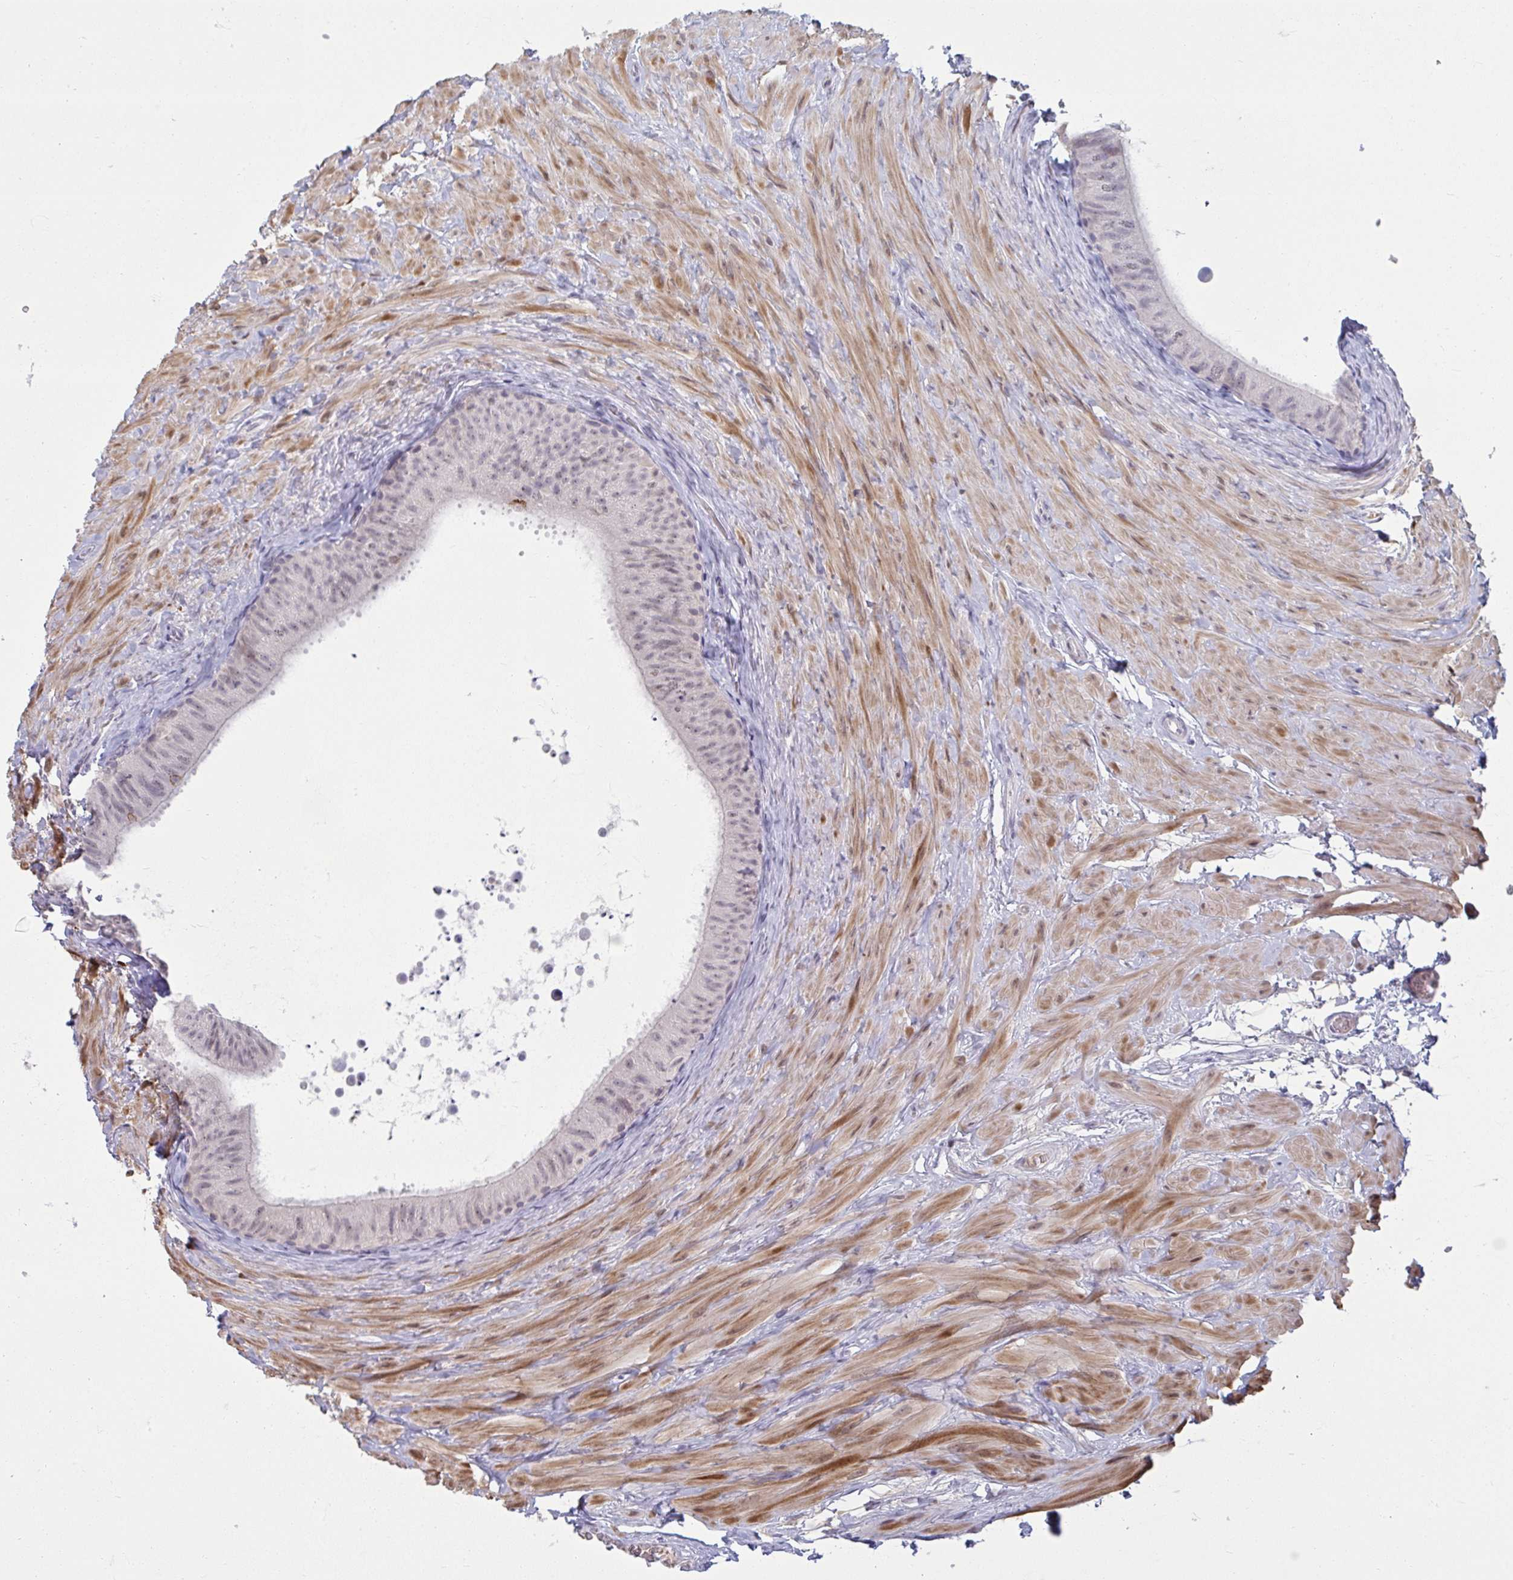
{"staining": {"intensity": "weak", "quantity": "25%-75%", "location": "nuclear"}, "tissue": "epididymis", "cell_type": "Glandular cells", "image_type": "normal", "snomed": [{"axis": "morphology", "description": "Normal tissue, NOS"}, {"axis": "topography", "description": "Epididymis, spermatic cord, NOS"}, {"axis": "topography", "description": "Epididymis"}], "caption": "Immunohistochemistry (IHC) histopathology image of normal epididymis: epididymis stained using immunohistochemistry (IHC) shows low levels of weak protein expression localized specifically in the nuclear of glandular cells, appearing as a nuclear brown color.", "gene": "RNASEH1", "patient": {"sex": "male", "age": 31}}